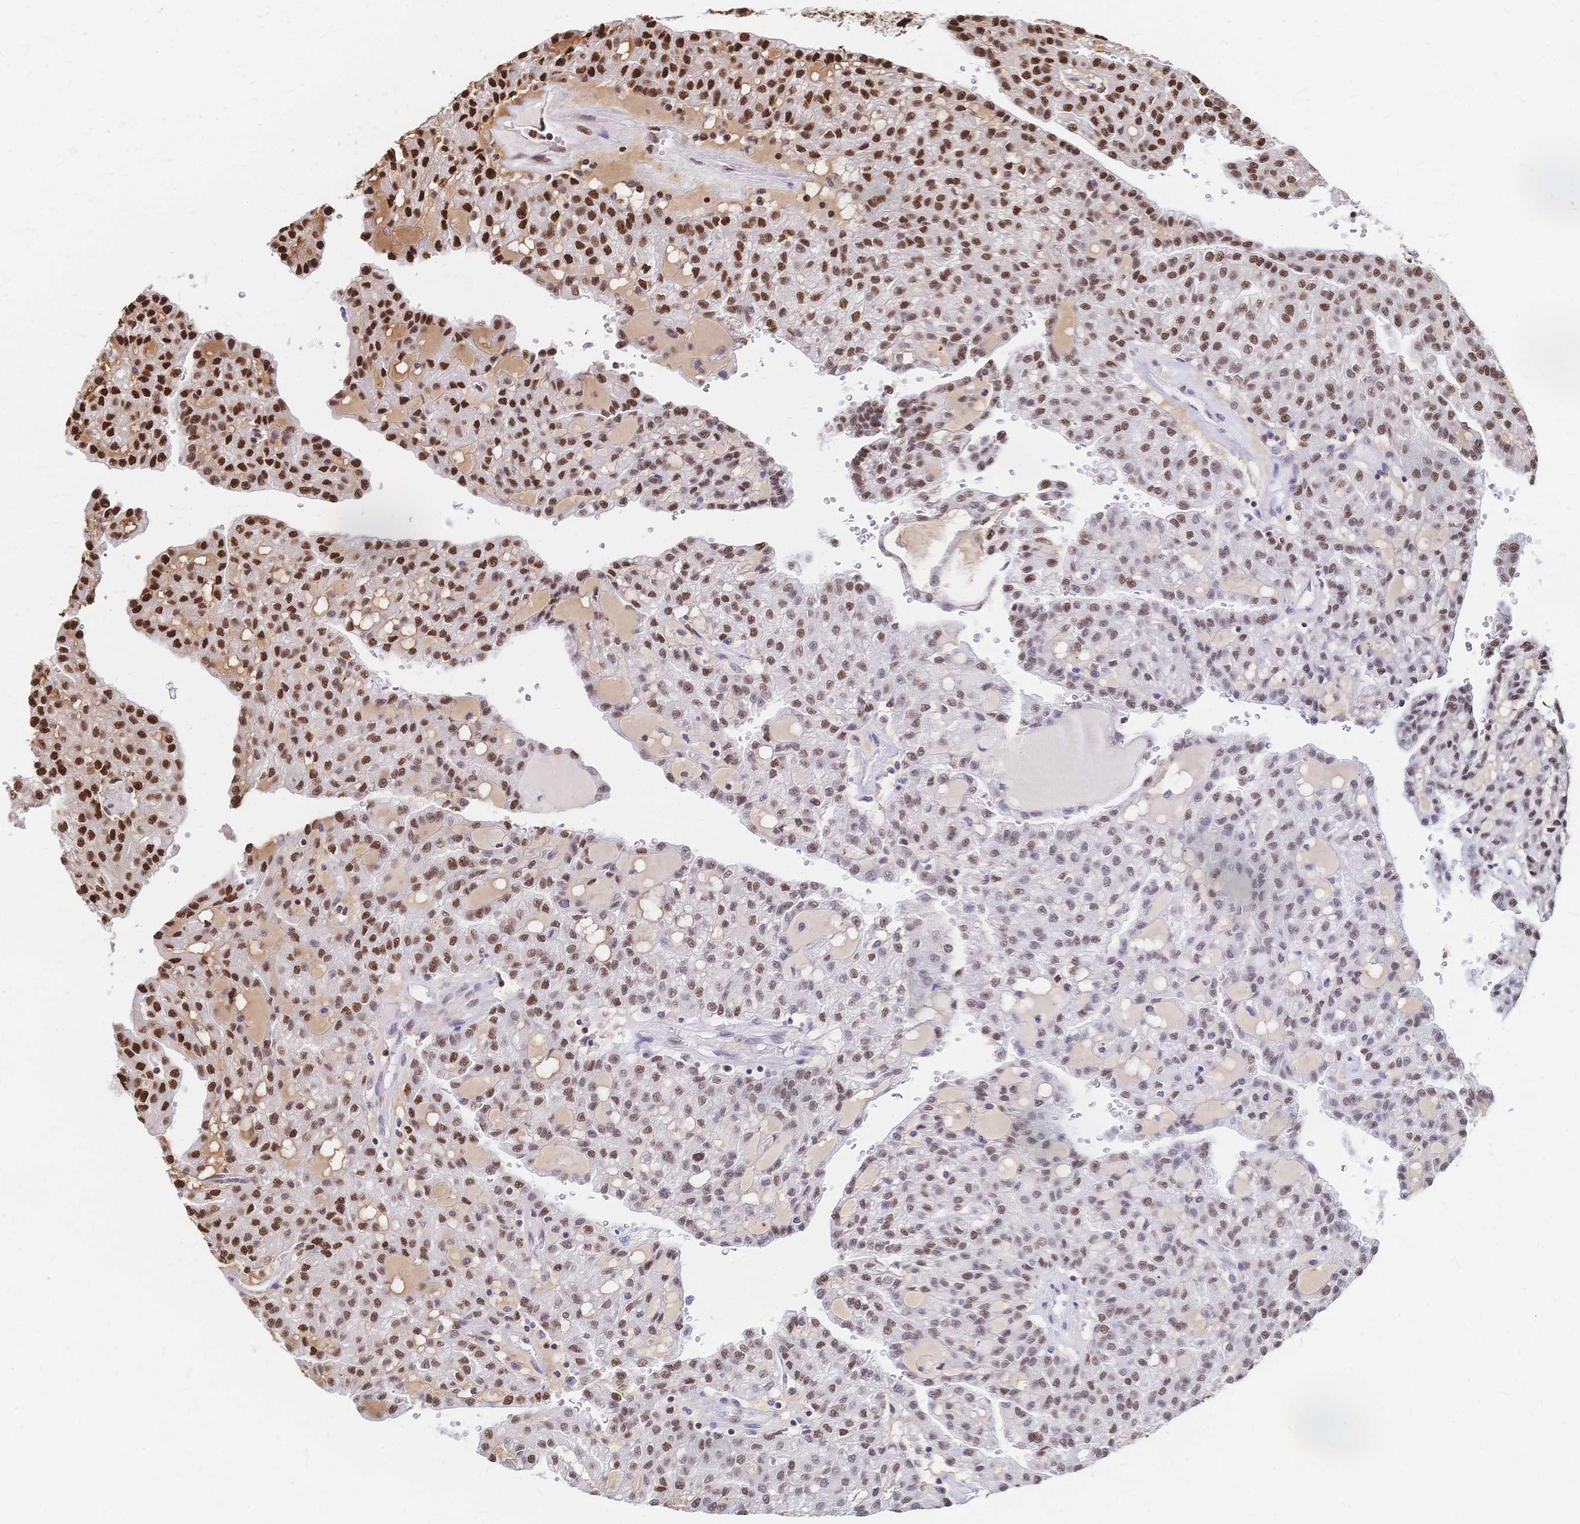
{"staining": {"intensity": "strong", "quantity": "25%-75%", "location": "nuclear"}, "tissue": "renal cancer", "cell_type": "Tumor cells", "image_type": "cancer", "snomed": [{"axis": "morphology", "description": "Adenocarcinoma, NOS"}, {"axis": "topography", "description": "Kidney"}], "caption": "A micrograph of renal cancer stained for a protein displays strong nuclear brown staining in tumor cells.", "gene": "HDGF", "patient": {"sex": "male", "age": 63}}